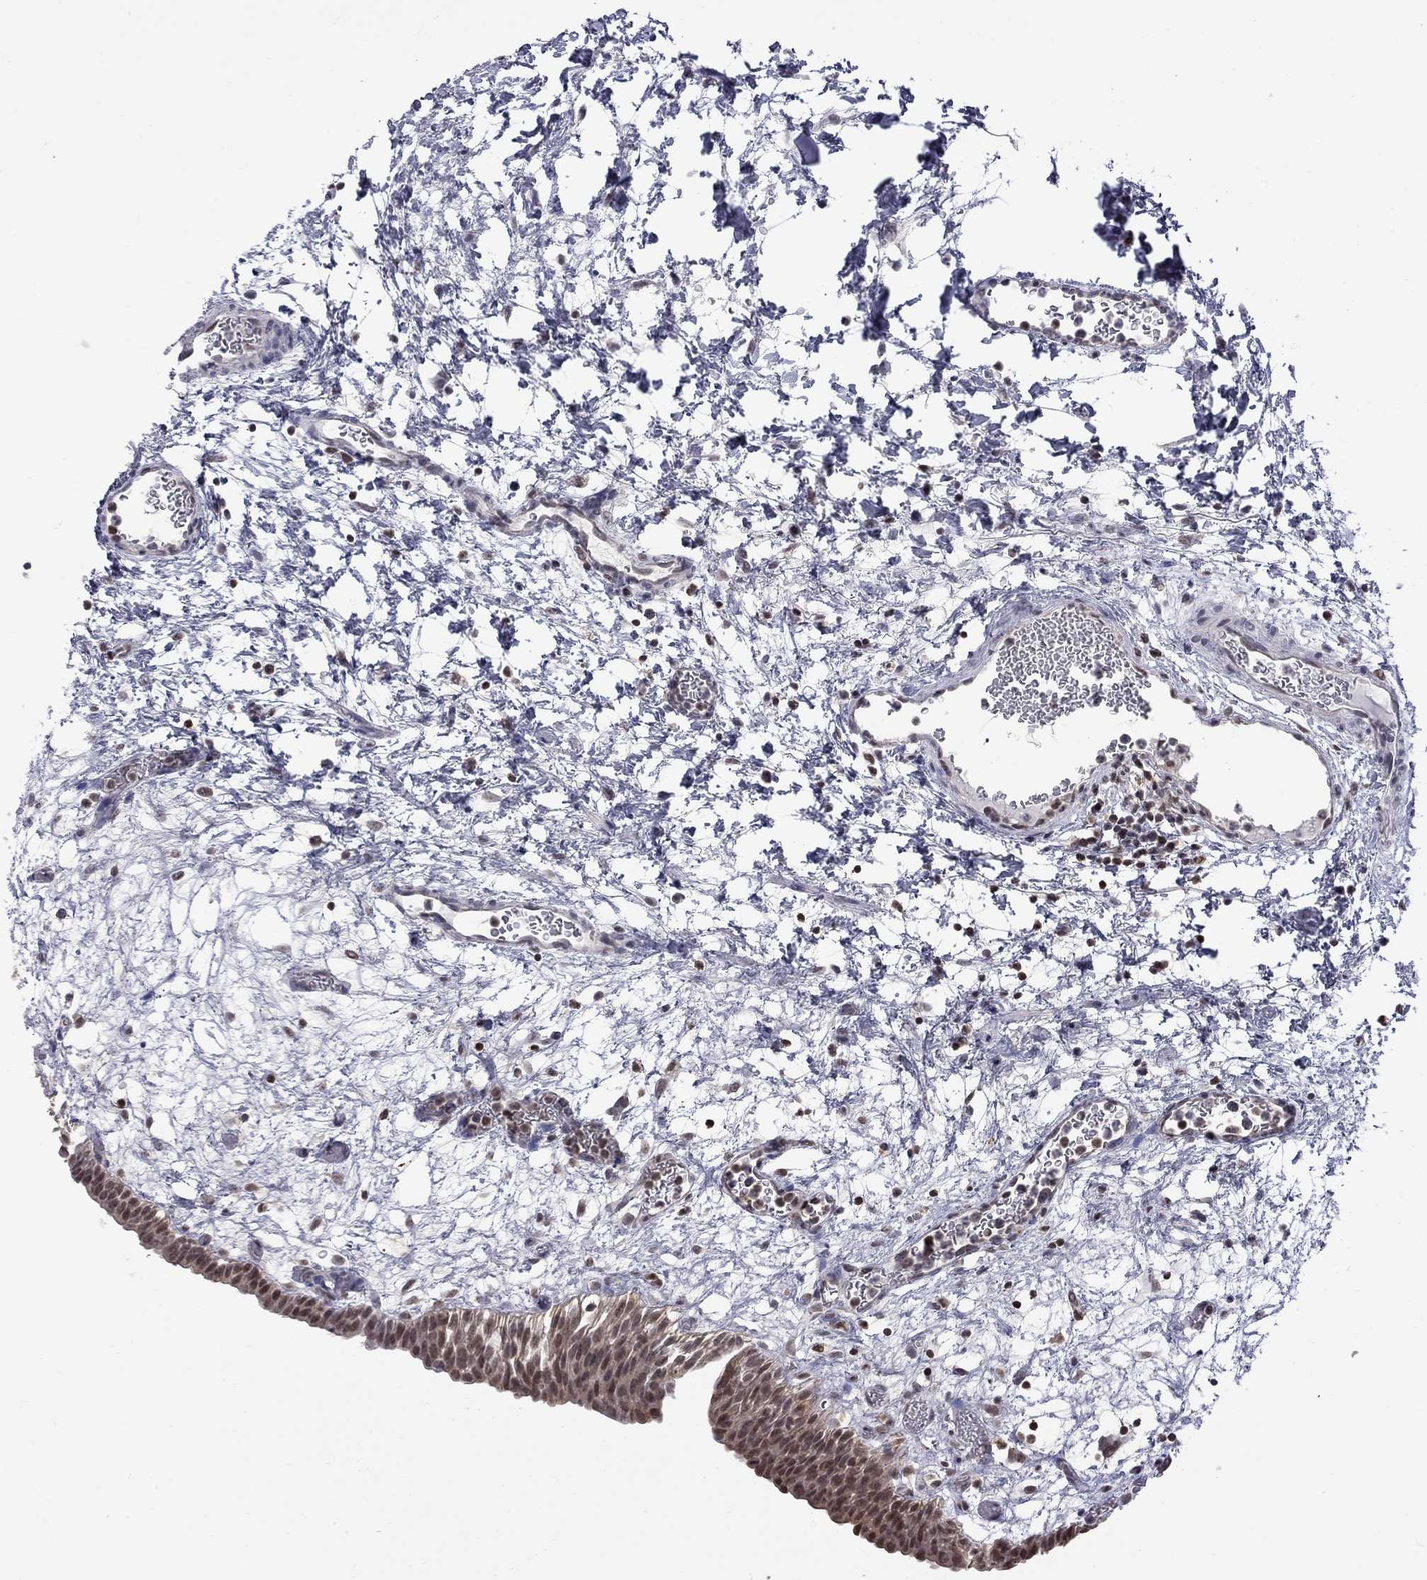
{"staining": {"intensity": "moderate", "quantity": "<25%", "location": "nuclear"}, "tissue": "urinary bladder", "cell_type": "Urothelial cells", "image_type": "normal", "snomed": [{"axis": "morphology", "description": "Normal tissue, NOS"}, {"axis": "topography", "description": "Urinary bladder"}], "caption": "The photomicrograph reveals a brown stain indicating the presence of a protein in the nuclear of urothelial cells in urinary bladder.", "gene": "RFWD3", "patient": {"sex": "male", "age": 76}}